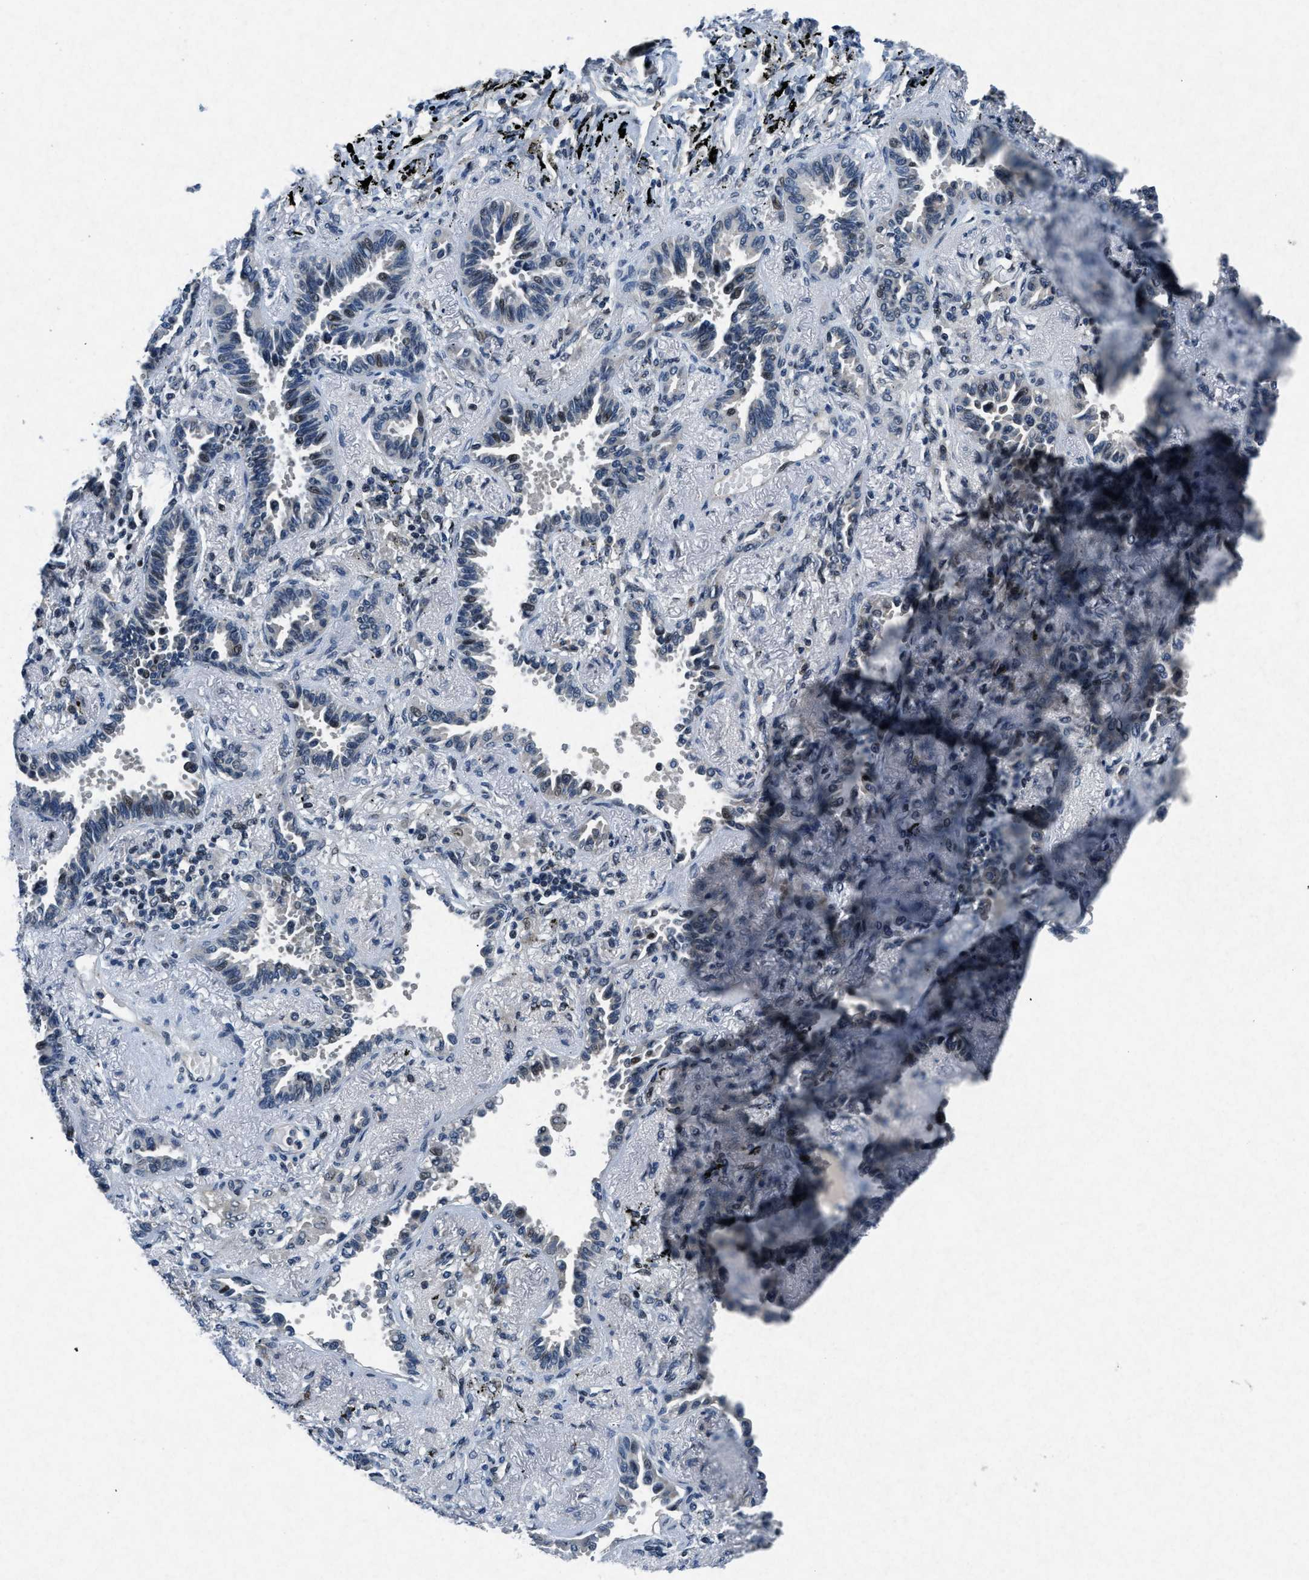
{"staining": {"intensity": "negative", "quantity": "none", "location": "none"}, "tissue": "lung cancer", "cell_type": "Tumor cells", "image_type": "cancer", "snomed": [{"axis": "morphology", "description": "Adenocarcinoma, NOS"}, {"axis": "topography", "description": "Lung"}], "caption": "Lung adenocarcinoma was stained to show a protein in brown. There is no significant staining in tumor cells.", "gene": "PHLDA1", "patient": {"sex": "male", "age": 59}}